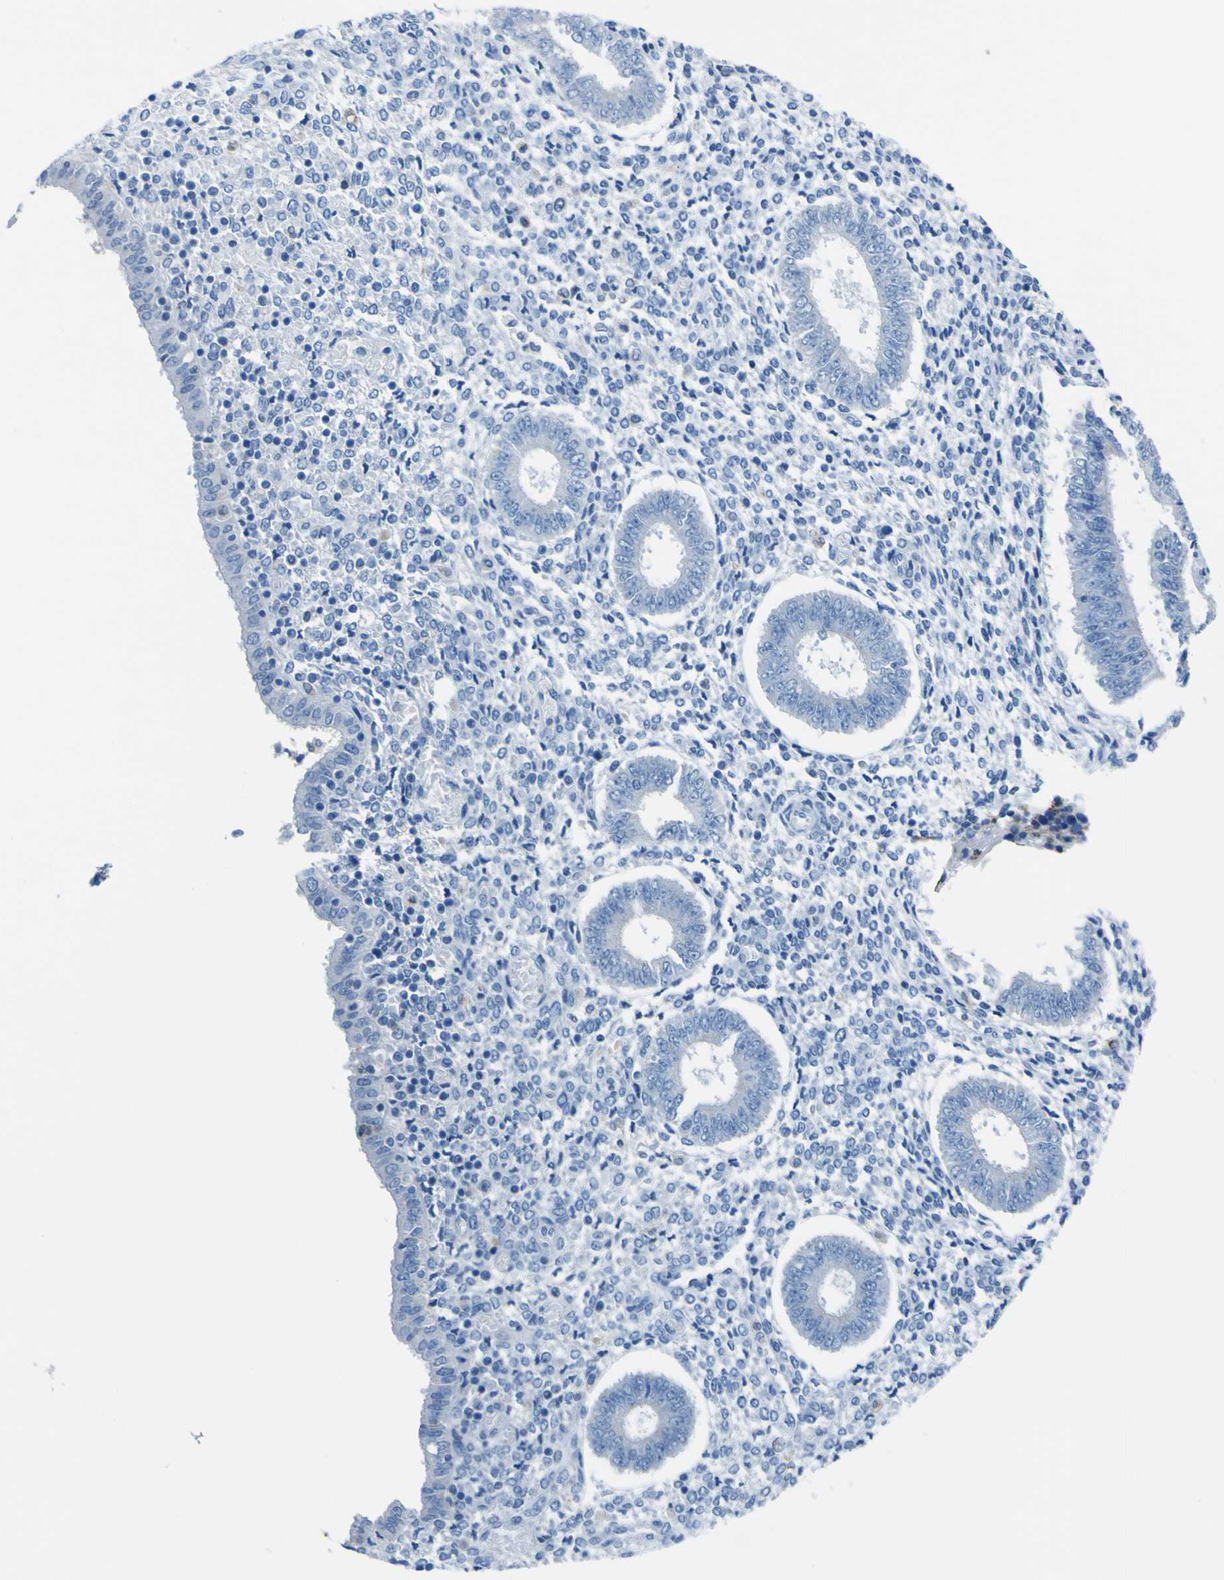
{"staining": {"intensity": "negative", "quantity": "none", "location": "none"}, "tissue": "endometrium", "cell_type": "Cells in endometrial stroma", "image_type": "normal", "snomed": [{"axis": "morphology", "description": "Normal tissue, NOS"}, {"axis": "topography", "description": "Endometrium"}], "caption": "An image of endometrium stained for a protein shows no brown staining in cells in endometrial stroma.", "gene": "ACSL1", "patient": {"sex": "female", "age": 35}}